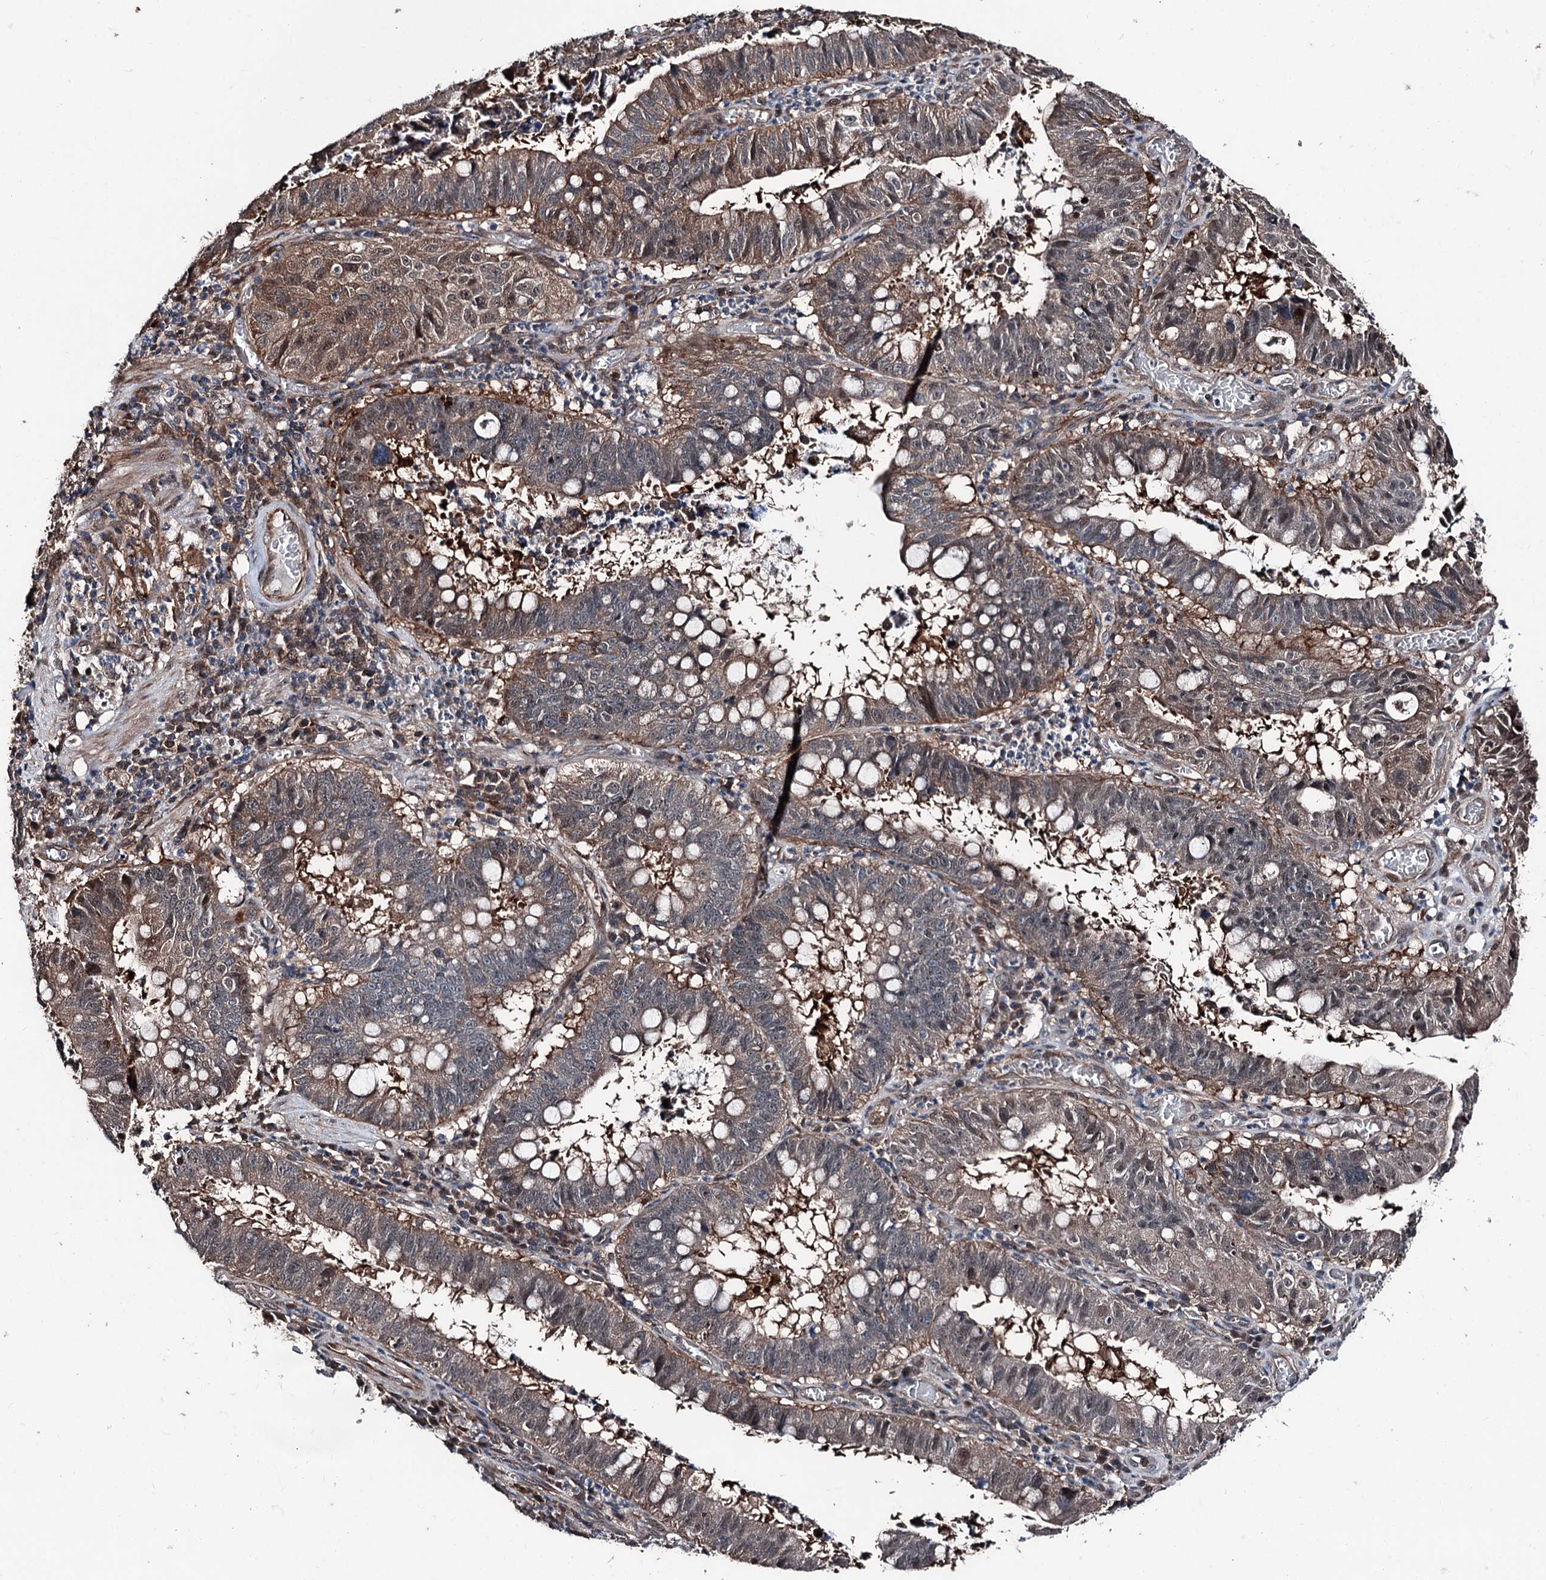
{"staining": {"intensity": "moderate", "quantity": "25%-75%", "location": "cytoplasmic/membranous"}, "tissue": "stomach cancer", "cell_type": "Tumor cells", "image_type": "cancer", "snomed": [{"axis": "morphology", "description": "Adenocarcinoma, NOS"}, {"axis": "topography", "description": "Stomach"}], "caption": "Immunohistochemical staining of human stomach cancer (adenocarcinoma) shows medium levels of moderate cytoplasmic/membranous protein staining in about 25%-75% of tumor cells.", "gene": "PSMD13", "patient": {"sex": "male", "age": 59}}